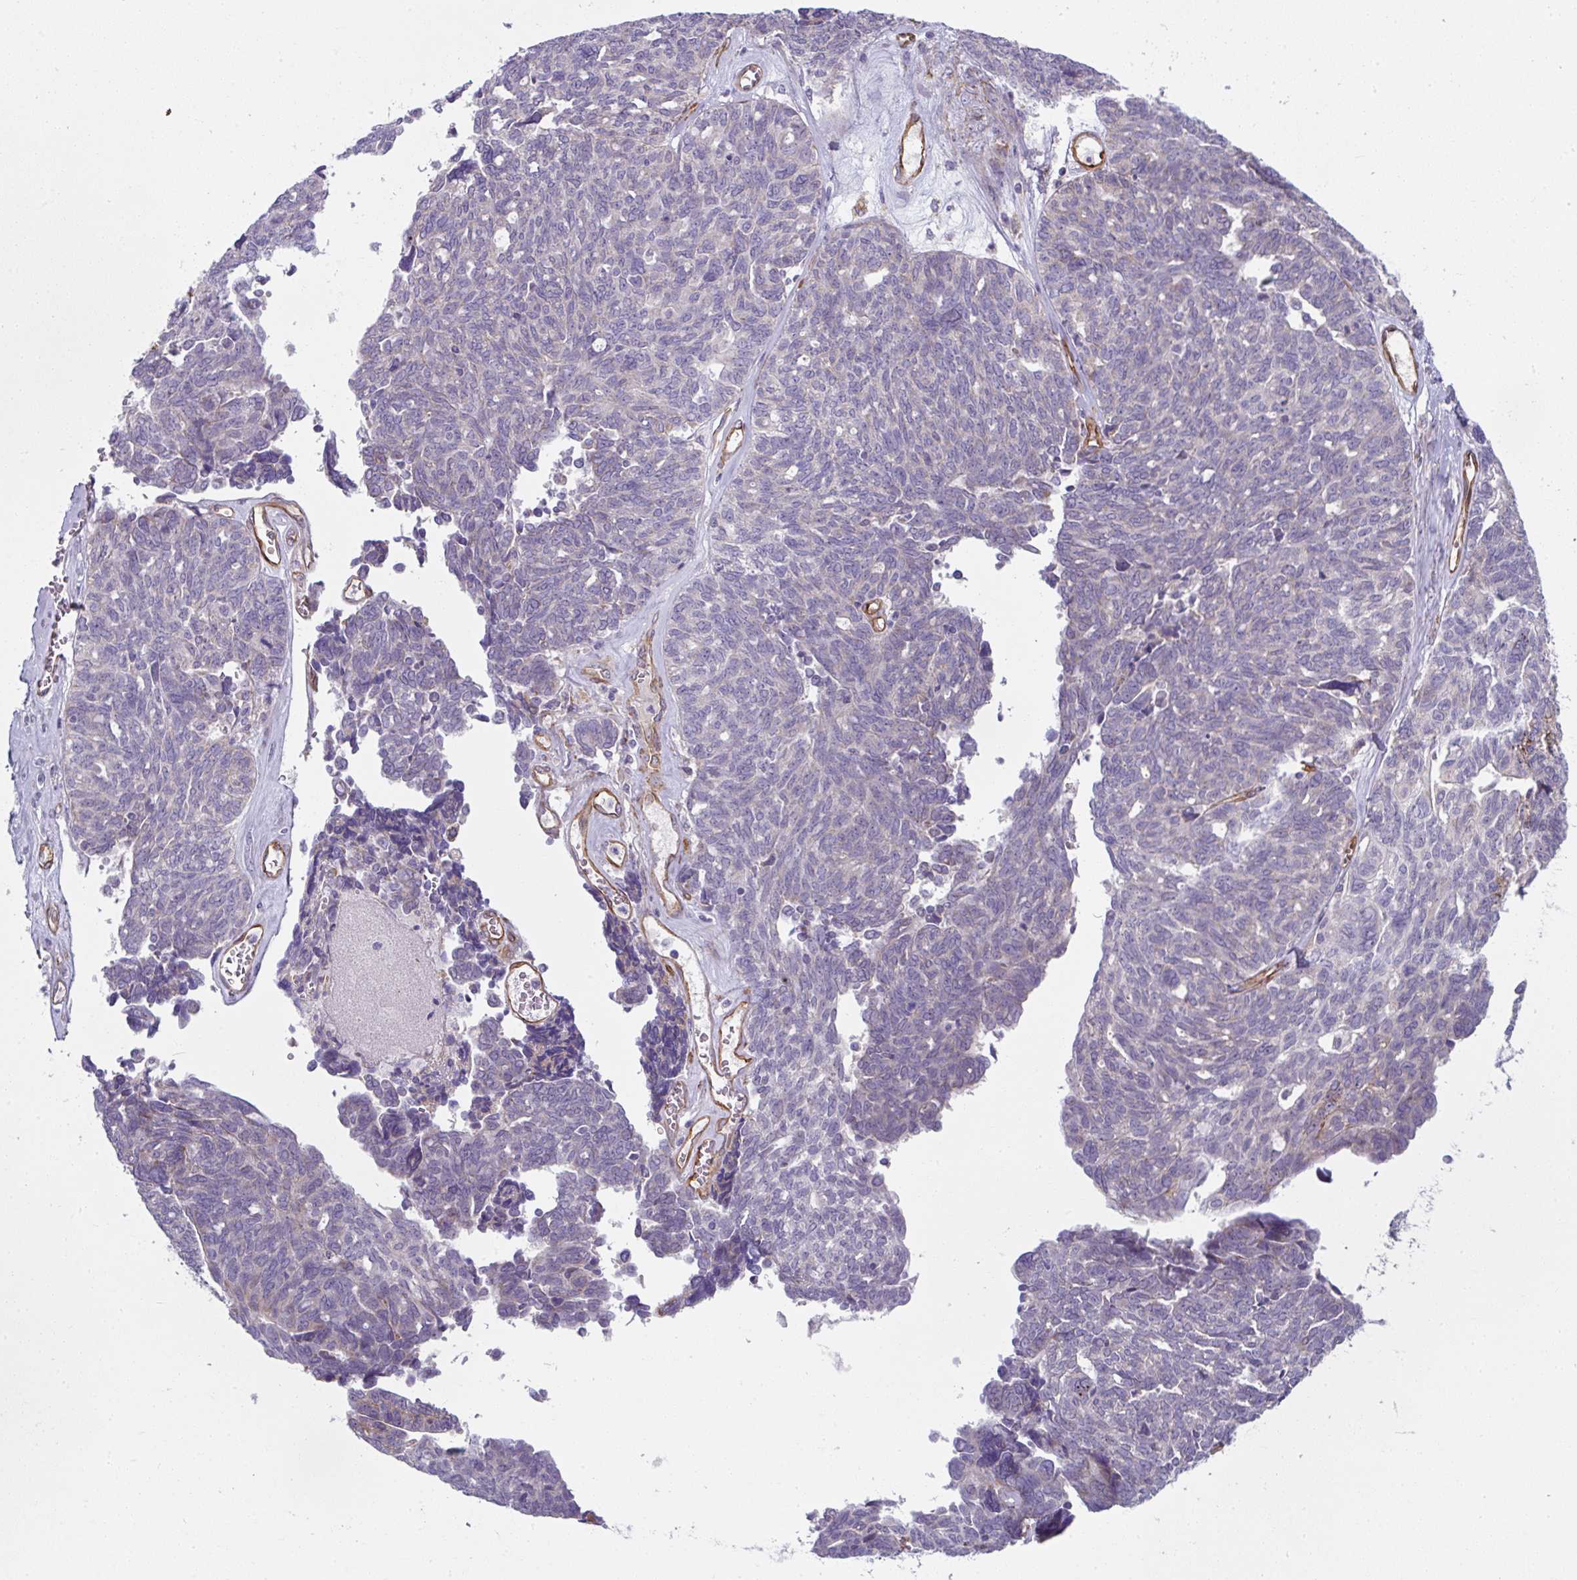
{"staining": {"intensity": "negative", "quantity": "none", "location": "none"}, "tissue": "ovarian cancer", "cell_type": "Tumor cells", "image_type": "cancer", "snomed": [{"axis": "morphology", "description": "Cystadenocarcinoma, serous, NOS"}, {"axis": "topography", "description": "Ovary"}], "caption": "An IHC photomicrograph of ovarian cancer is shown. There is no staining in tumor cells of ovarian cancer.", "gene": "ANKUB1", "patient": {"sex": "female", "age": 79}}